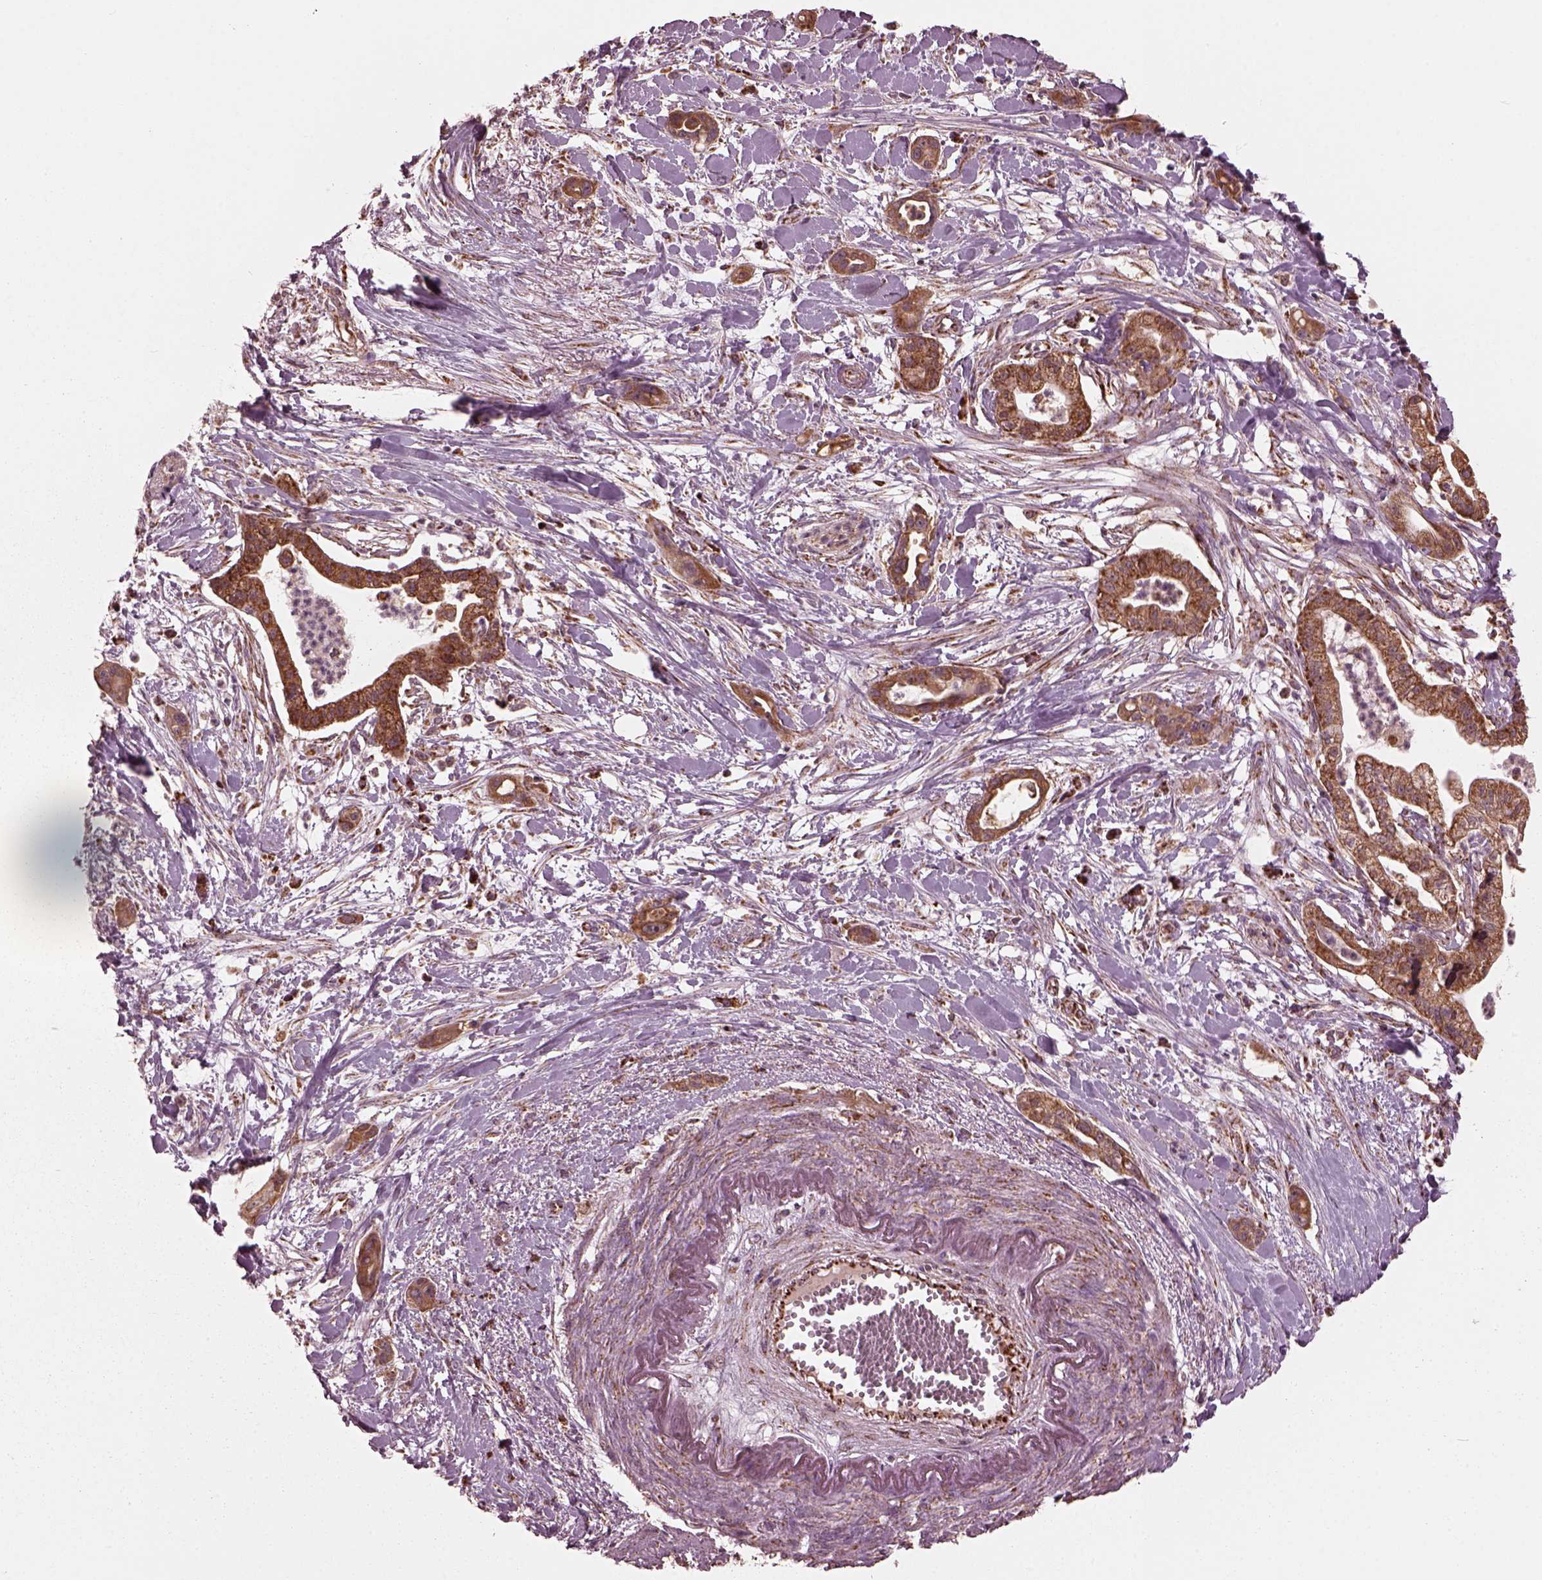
{"staining": {"intensity": "moderate", "quantity": ">75%", "location": "cytoplasmic/membranous"}, "tissue": "pancreatic cancer", "cell_type": "Tumor cells", "image_type": "cancer", "snomed": [{"axis": "morphology", "description": "Normal tissue, NOS"}, {"axis": "morphology", "description": "Adenocarcinoma, NOS"}, {"axis": "topography", "description": "Lymph node"}, {"axis": "topography", "description": "Pancreas"}], "caption": "Protein expression analysis of human pancreatic cancer (adenocarcinoma) reveals moderate cytoplasmic/membranous staining in approximately >75% of tumor cells.", "gene": "NDUFB10", "patient": {"sex": "female", "age": 58}}